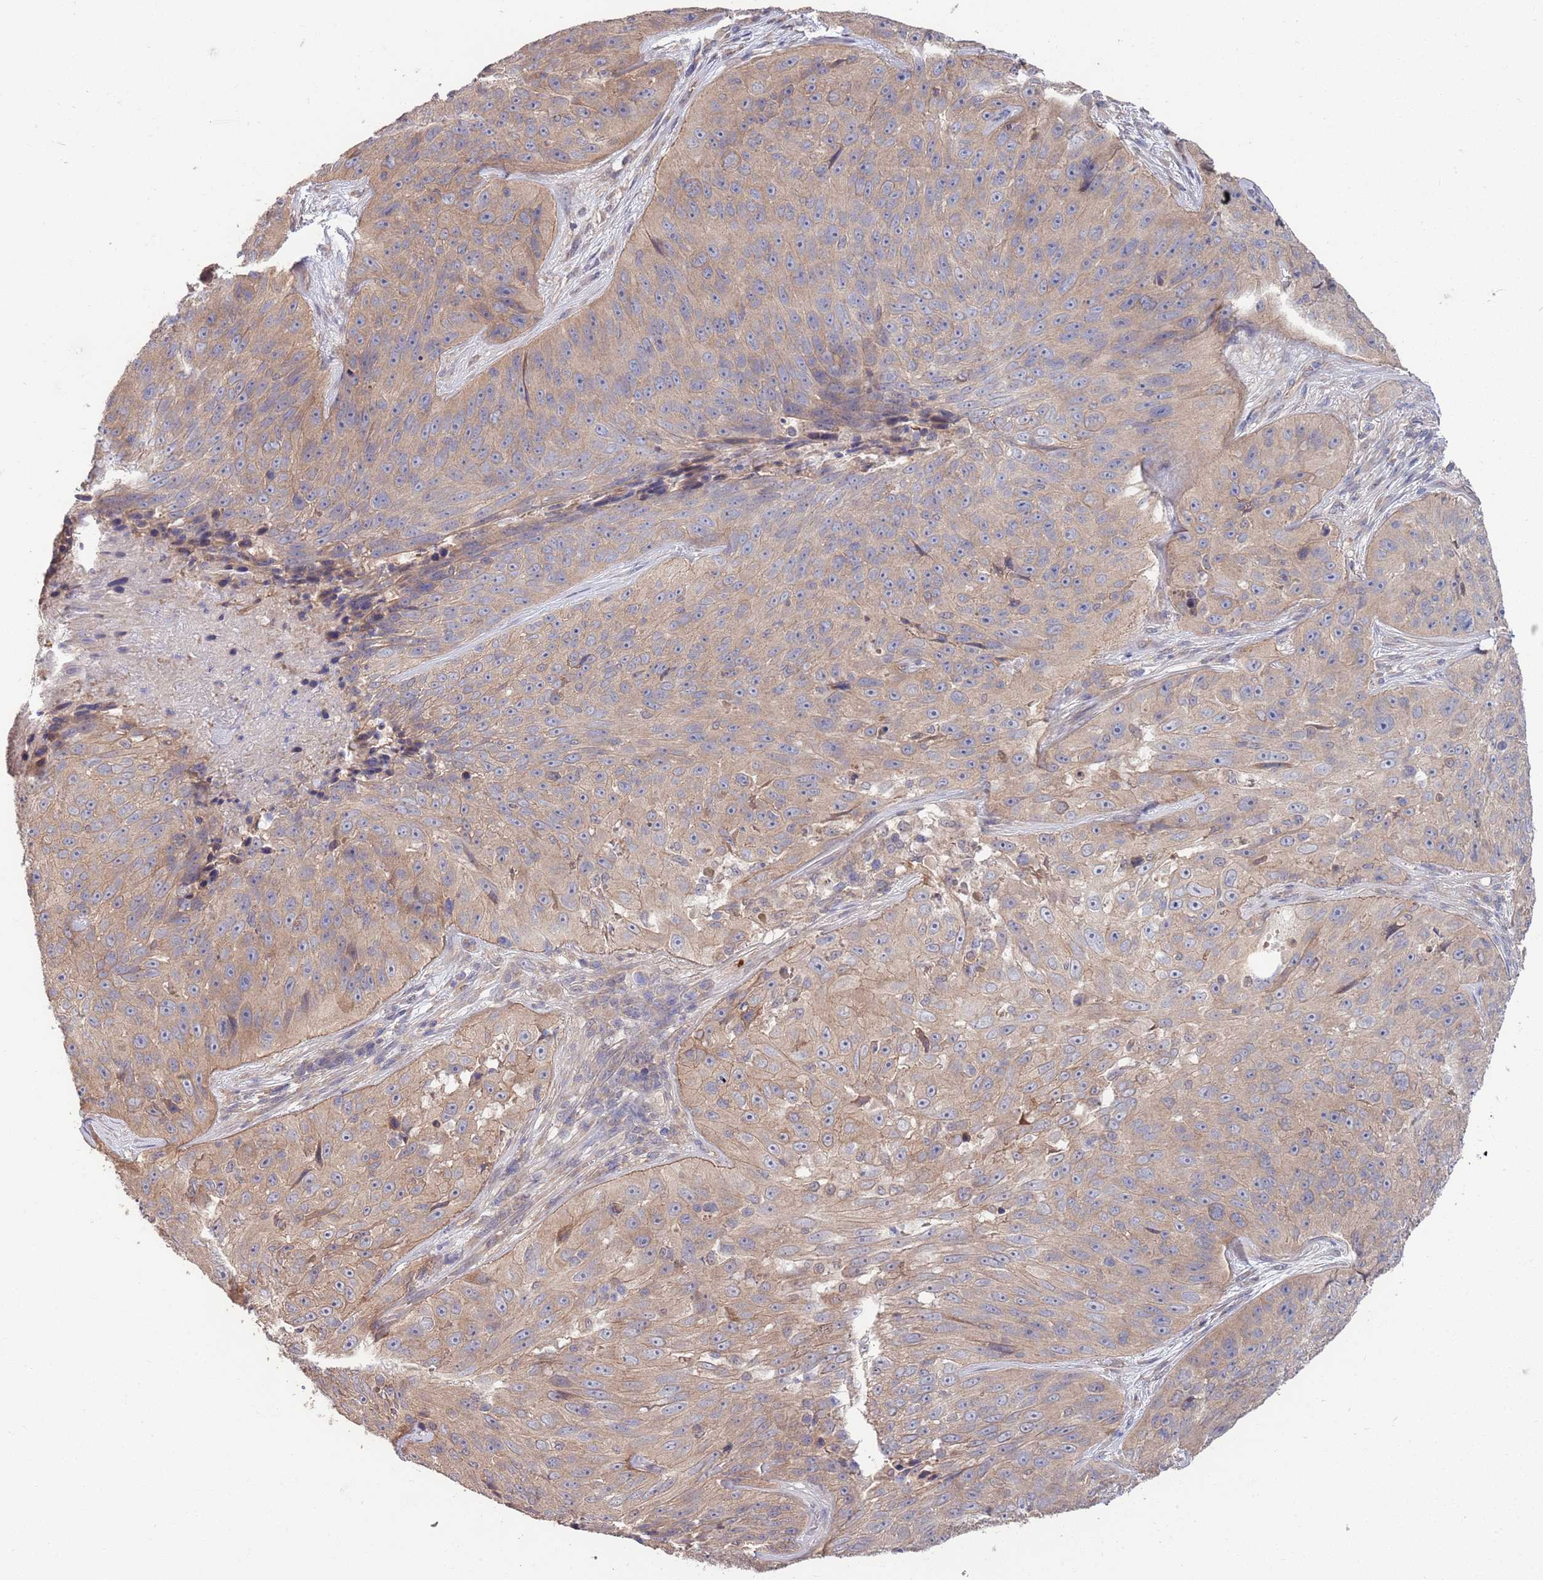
{"staining": {"intensity": "moderate", "quantity": ">75%", "location": "cytoplasmic/membranous"}, "tissue": "skin cancer", "cell_type": "Tumor cells", "image_type": "cancer", "snomed": [{"axis": "morphology", "description": "Squamous cell carcinoma, NOS"}, {"axis": "topography", "description": "Skin"}], "caption": "Skin squamous cell carcinoma stained for a protein (brown) exhibits moderate cytoplasmic/membranous positive staining in approximately >75% of tumor cells.", "gene": "MARVELD2", "patient": {"sex": "female", "age": 87}}